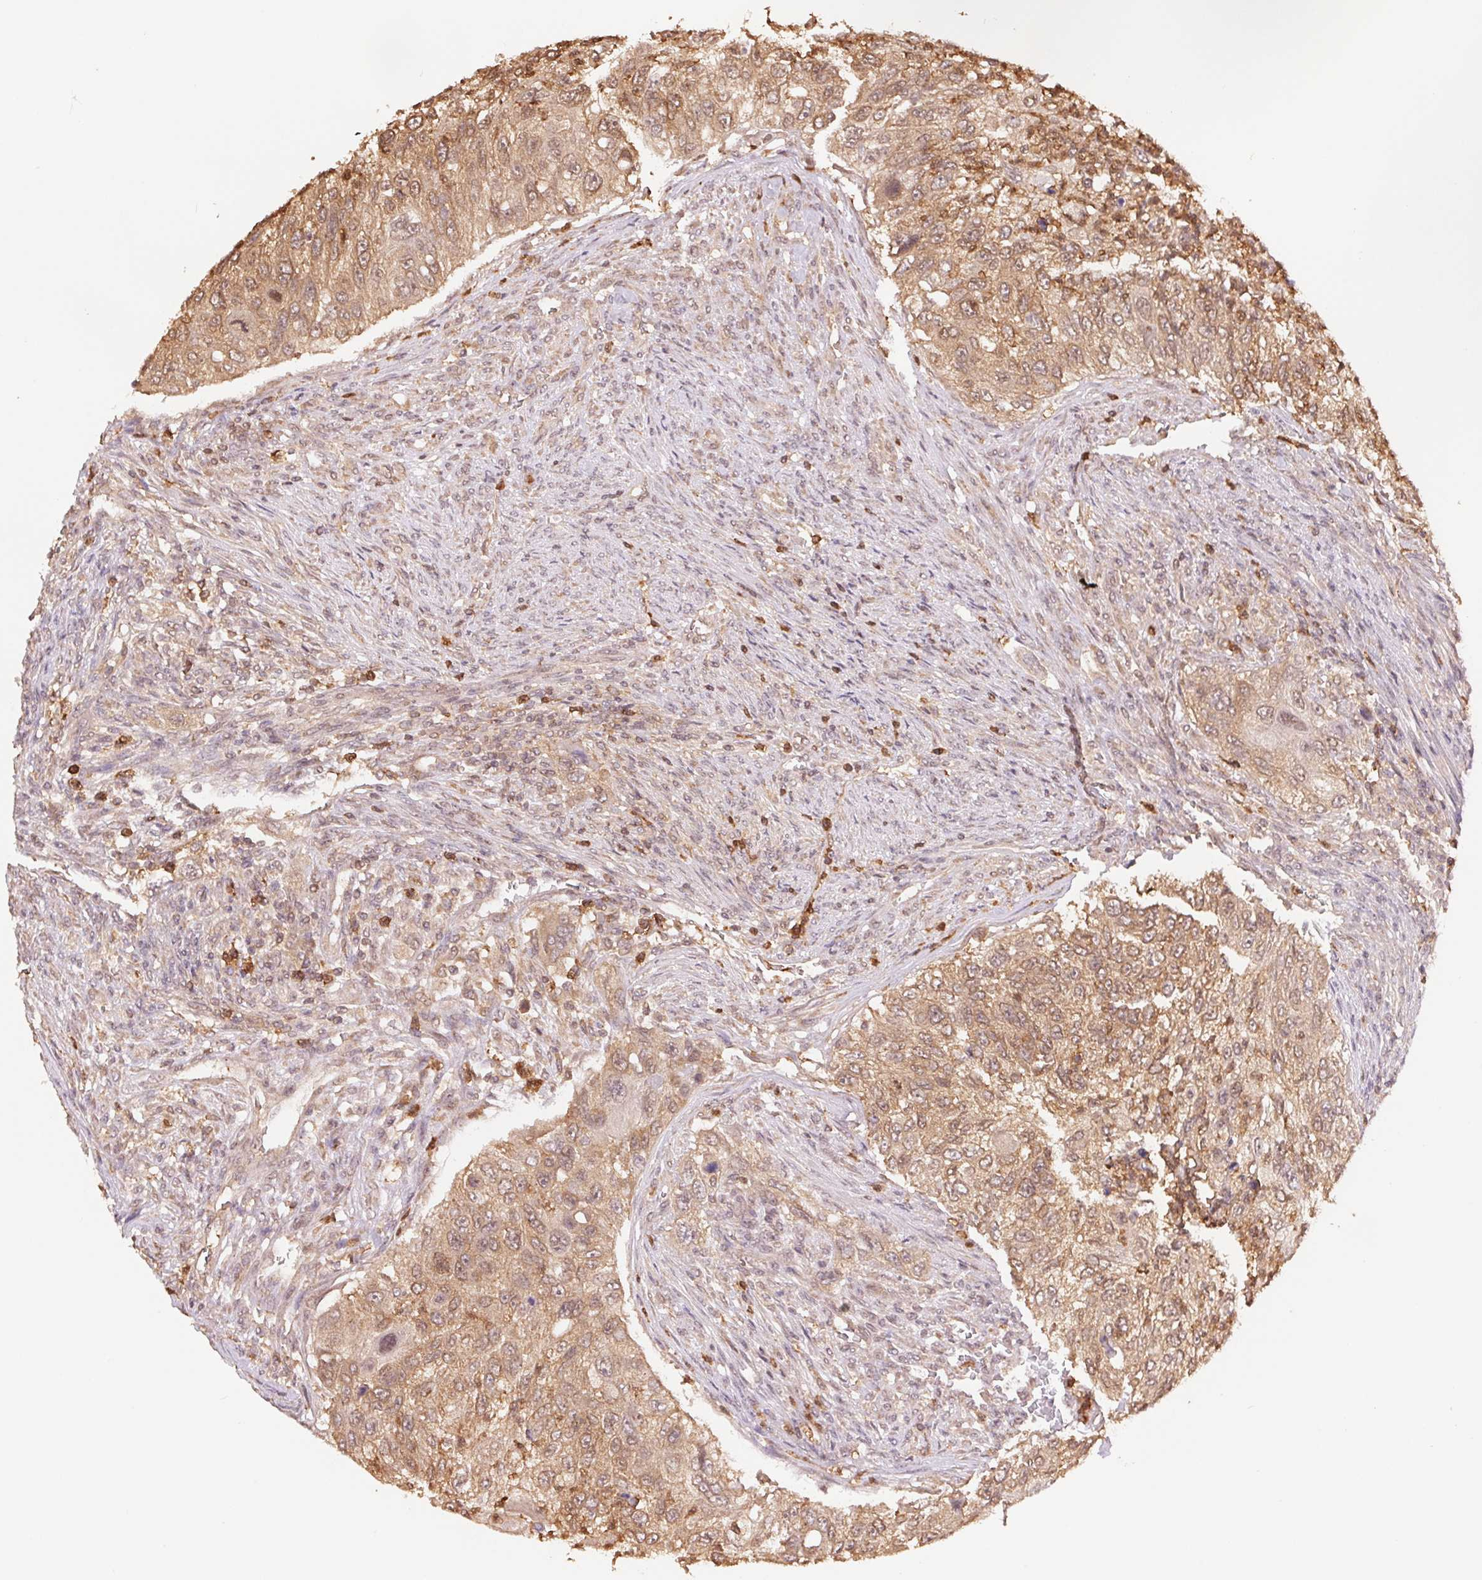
{"staining": {"intensity": "moderate", "quantity": ">75%", "location": "cytoplasmic/membranous,nuclear"}, "tissue": "urothelial cancer", "cell_type": "Tumor cells", "image_type": "cancer", "snomed": [{"axis": "morphology", "description": "Urothelial carcinoma, High grade"}, {"axis": "topography", "description": "Urinary bladder"}], "caption": "Immunohistochemical staining of urothelial cancer demonstrates moderate cytoplasmic/membranous and nuclear protein positivity in about >75% of tumor cells. (Brightfield microscopy of DAB IHC at high magnification).", "gene": "CDC123", "patient": {"sex": "female", "age": 60}}